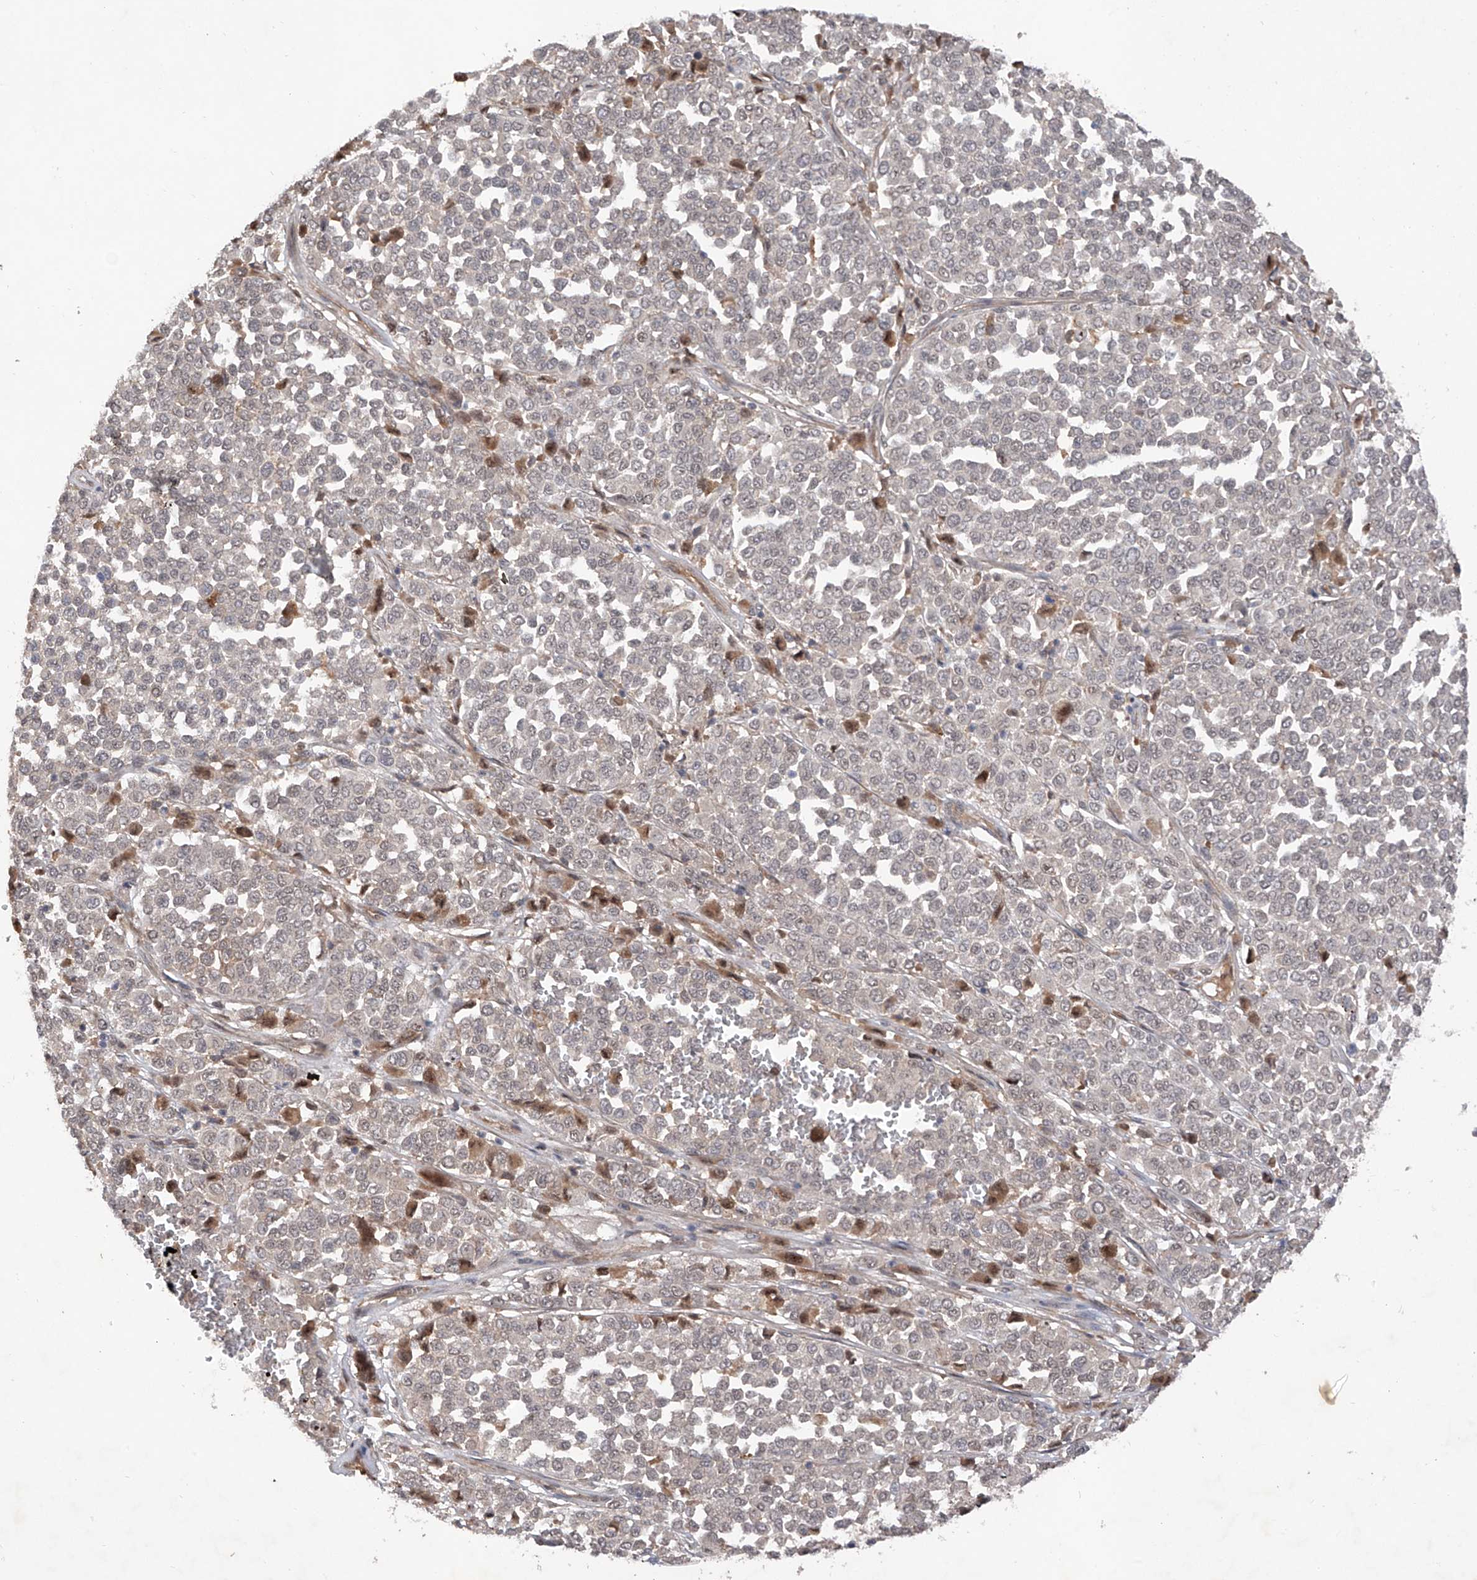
{"staining": {"intensity": "negative", "quantity": "none", "location": "none"}, "tissue": "melanoma", "cell_type": "Tumor cells", "image_type": "cancer", "snomed": [{"axis": "morphology", "description": "Malignant melanoma, Metastatic site"}, {"axis": "topography", "description": "Pancreas"}], "caption": "Tumor cells are negative for protein expression in human malignant melanoma (metastatic site).", "gene": "FAM135A", "patient": {"sex": "female", "age": 30}}